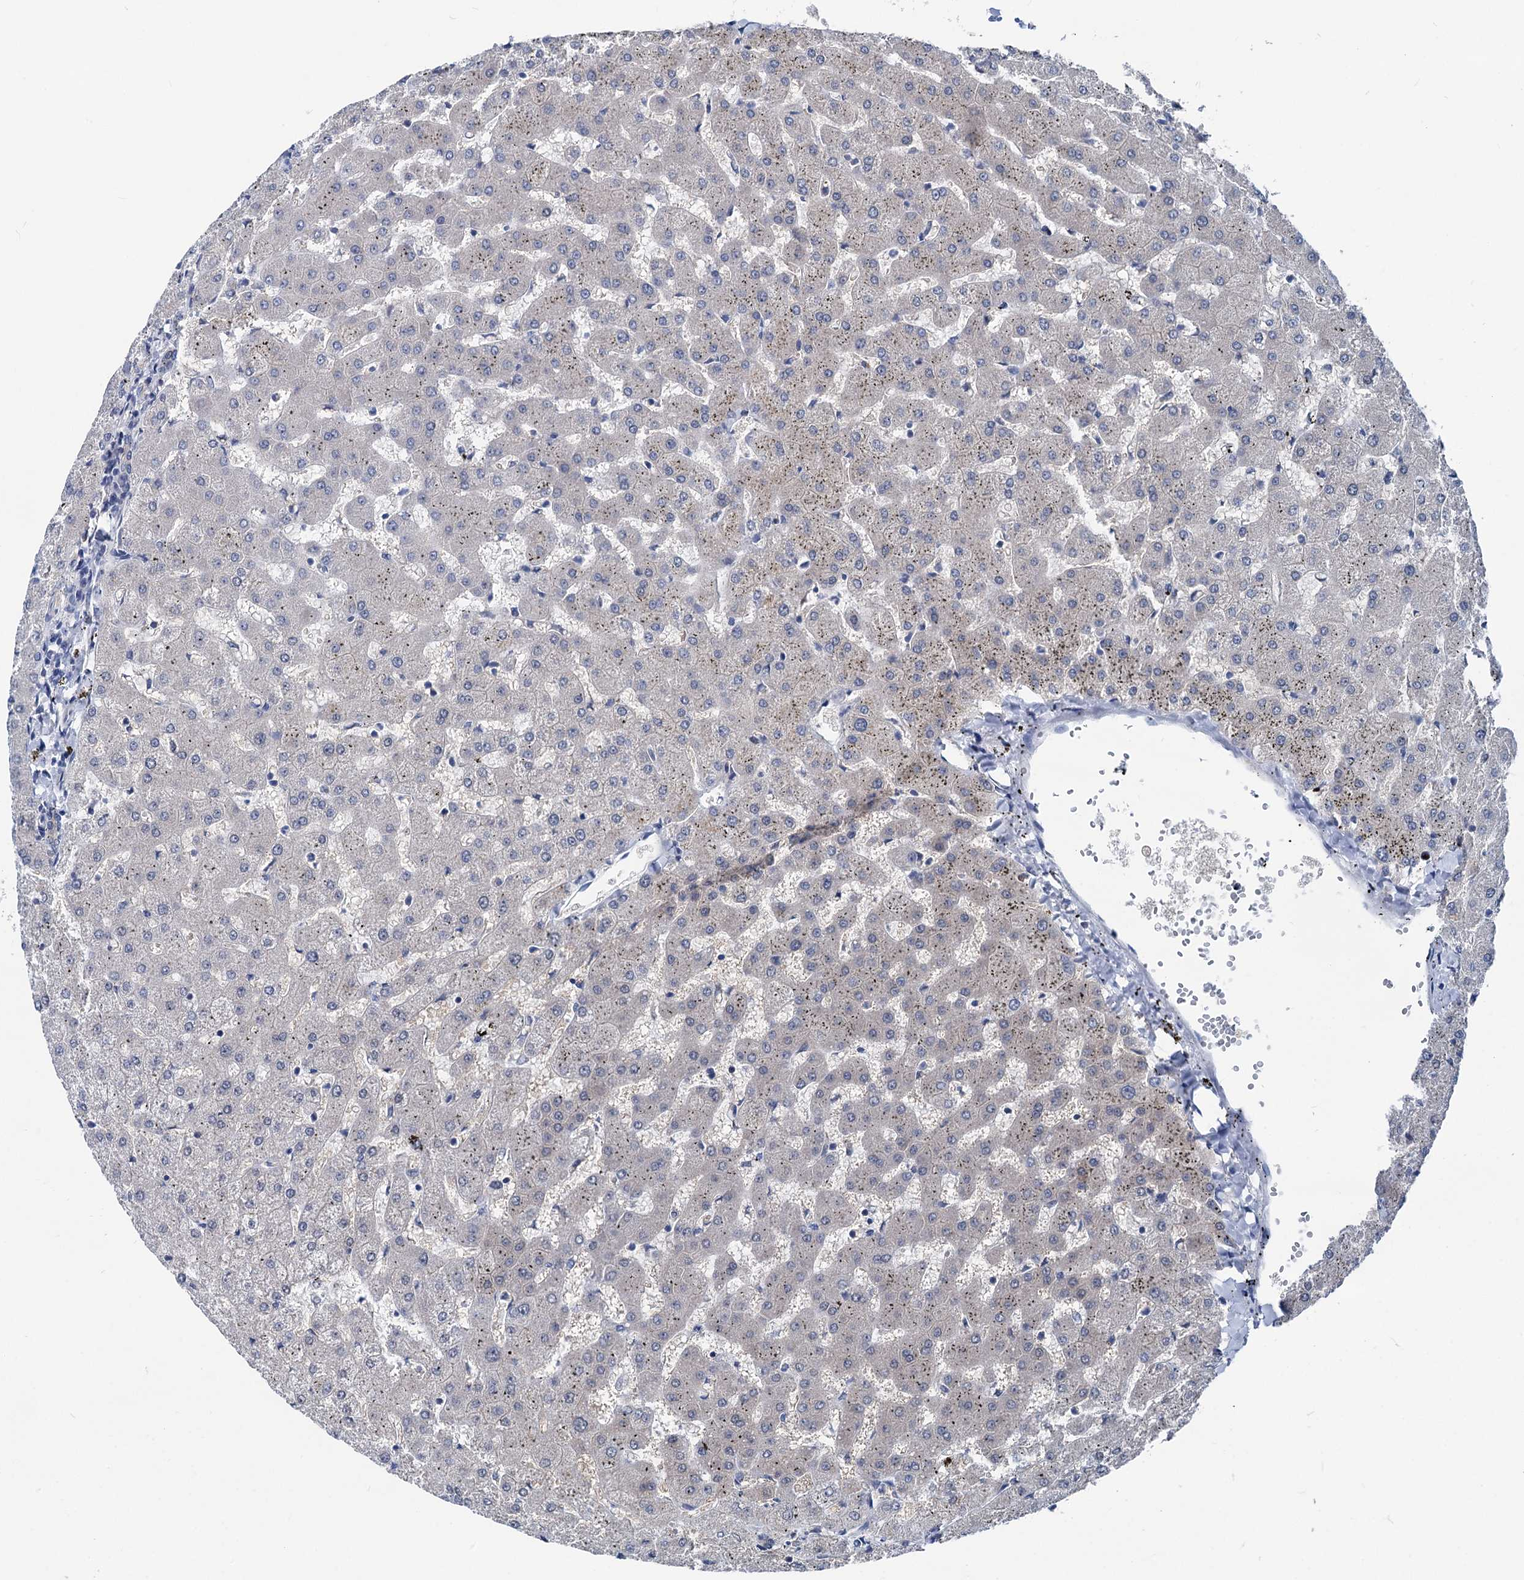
{"staining": {"intensity": "negative", "quantity": "none", "location": "none"}, "tissue": "liver", "cell_type": "Cholangiocytes", "image_type": "normal", "snomed": [{"axis": "morphology", "description": "Normal tissue, NOS"}, {"axis": "topography", "description": "Liver"}], "caption": "Histopathology image shows no protein positivity in cholangiocytes of benign liver. The staining was performed using DAB (3,3'-diaminobenzidine) to visualize the protein expression in brown, while the nuclei were stained in blue with hematoxylin (Magnification: 20x).", "gene": "GLO1", "patient": {"sex": "female", "age": 63}}